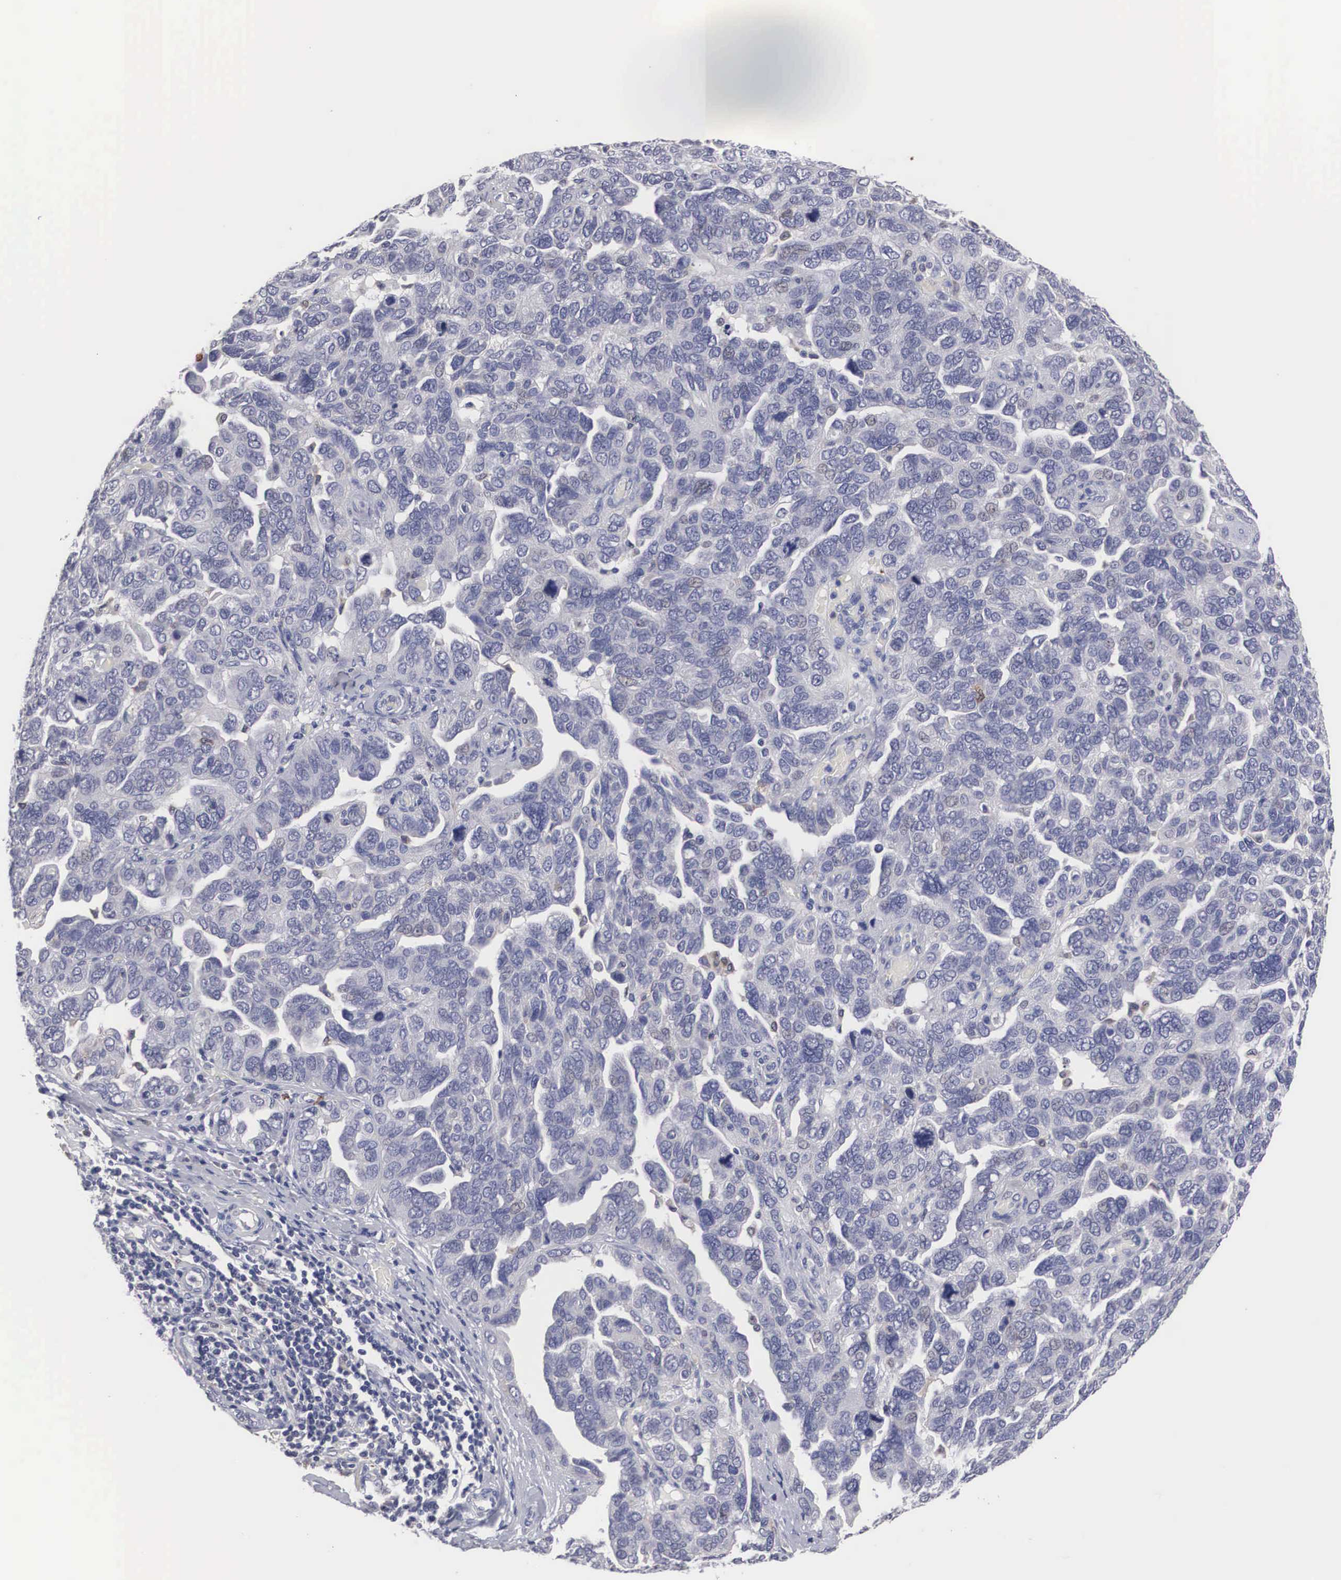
{"staining": {"intensity": "negative", "quantity": "none", "location": "none"}, "tissue": "ovarian cancer", "cell_type": "Tumor cells", "image_type": "cancer", "snomed": [{"axis": "morphology", "description": "Cystadenocarcinoma, serous, NOS"}, {"axis": "topography", "description": "Ovary"}], "caption": "Immunohistochemistry (IHC) of ovarian cancer displays no positivity in tumor cells.", "gene": "HMOX1", "patient": {"sex": "female", "age": 64}}